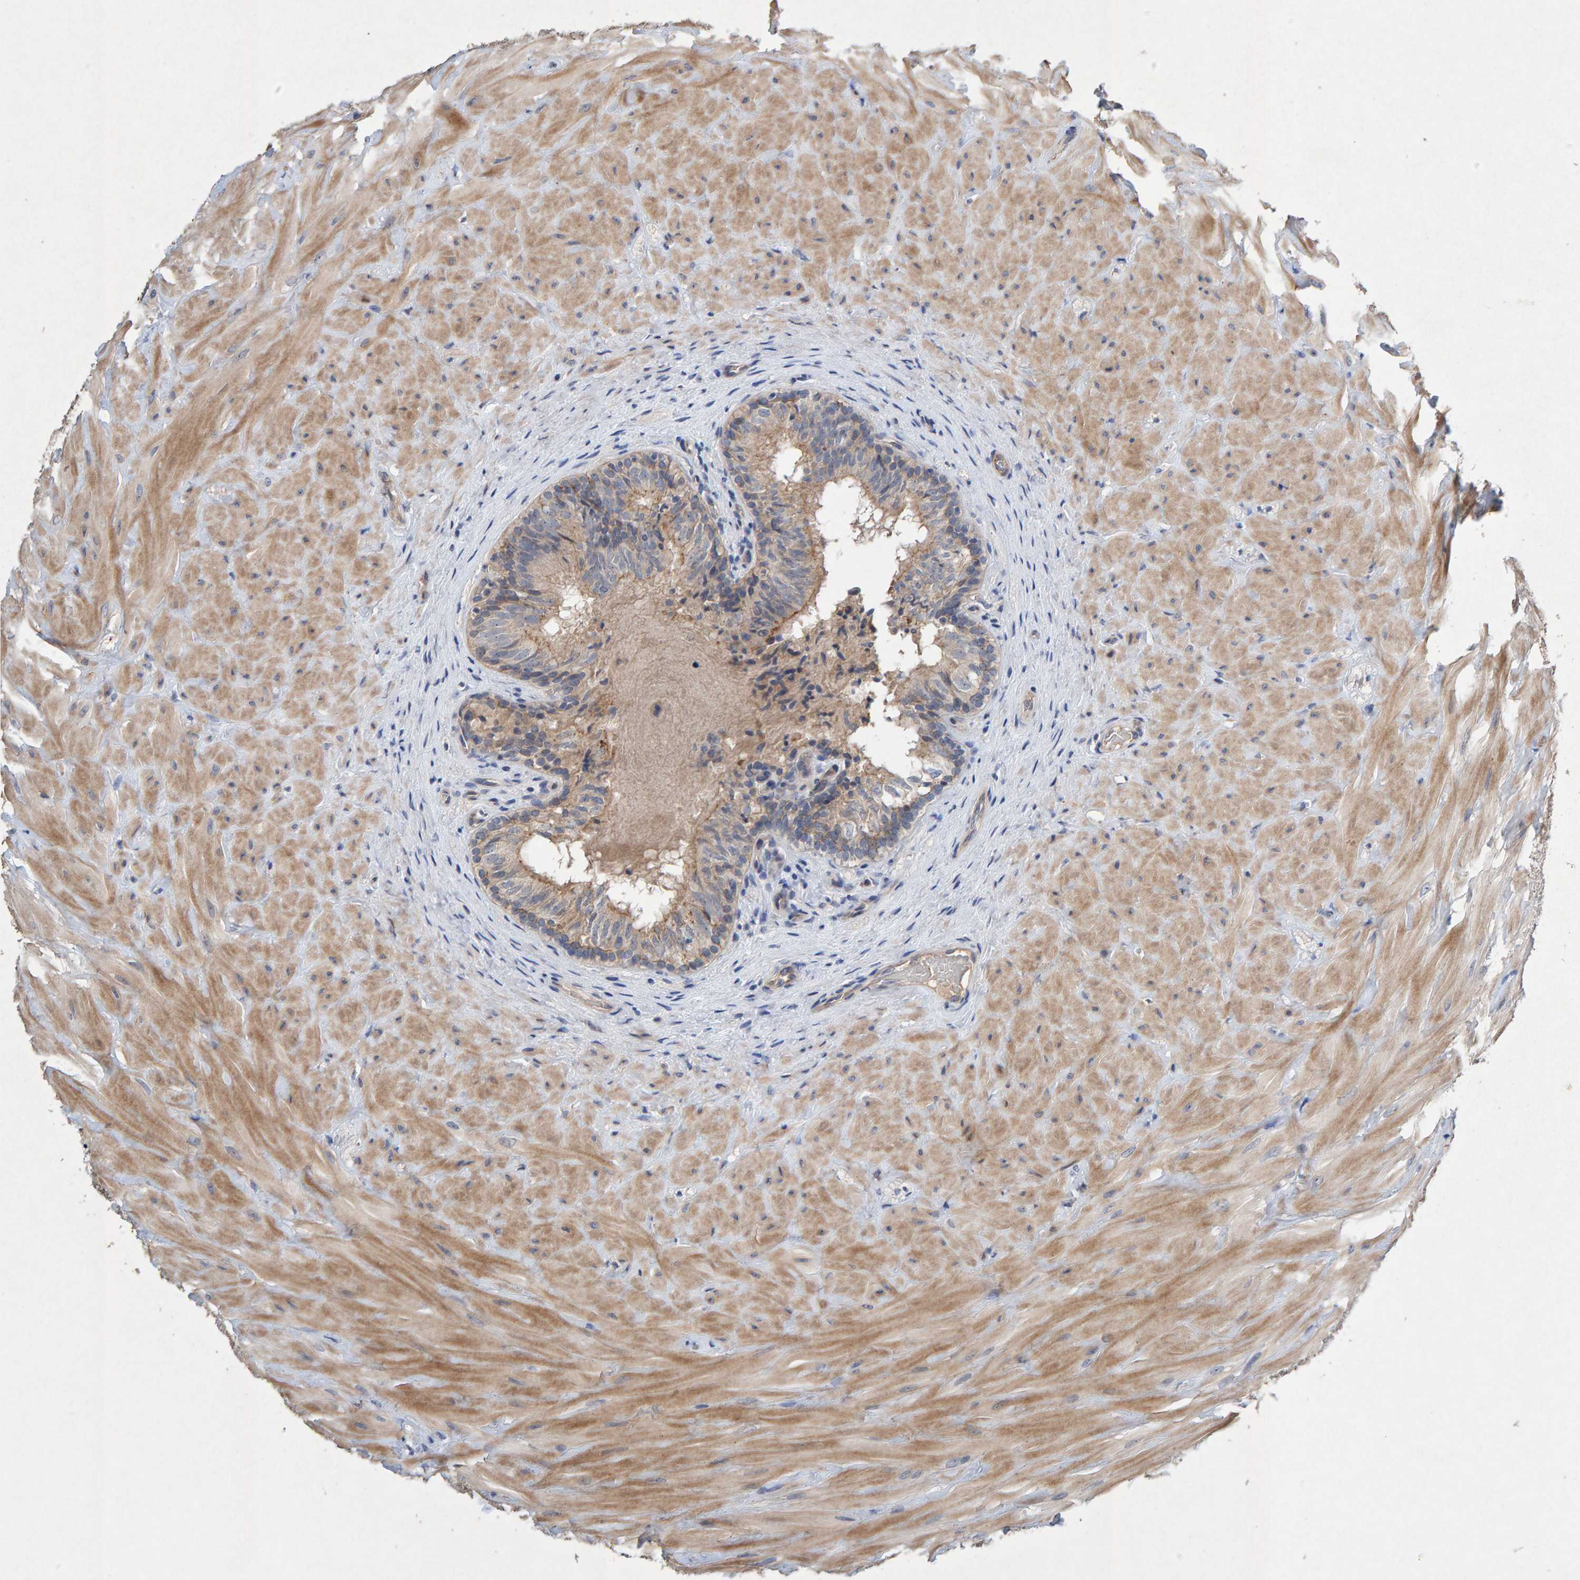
{"staining": {"intensity": "moderate", "quantity": "25%-75%", "location": "cytoplasmic/membranous"}, "tissue": "epididymis", "cell_type": "Glandular cells", "image_type": "normal", "snomed": [{"axis": "morphology", "description": "Normal tissue, NOS"}, {"axis": "topography", "description": "Soft tissue"}, {"axis": "topography", "description": "Epididymis"}], "caption": "Immunohistochemical staining of unremarkable human epididymis reveals 25%-75% levels of moderate cytoplasmic/membranous protein staining in about 25%-75% of glandular cells.", "gene": "EFR3A", "patient": {"sex": "male", "age": 26}}